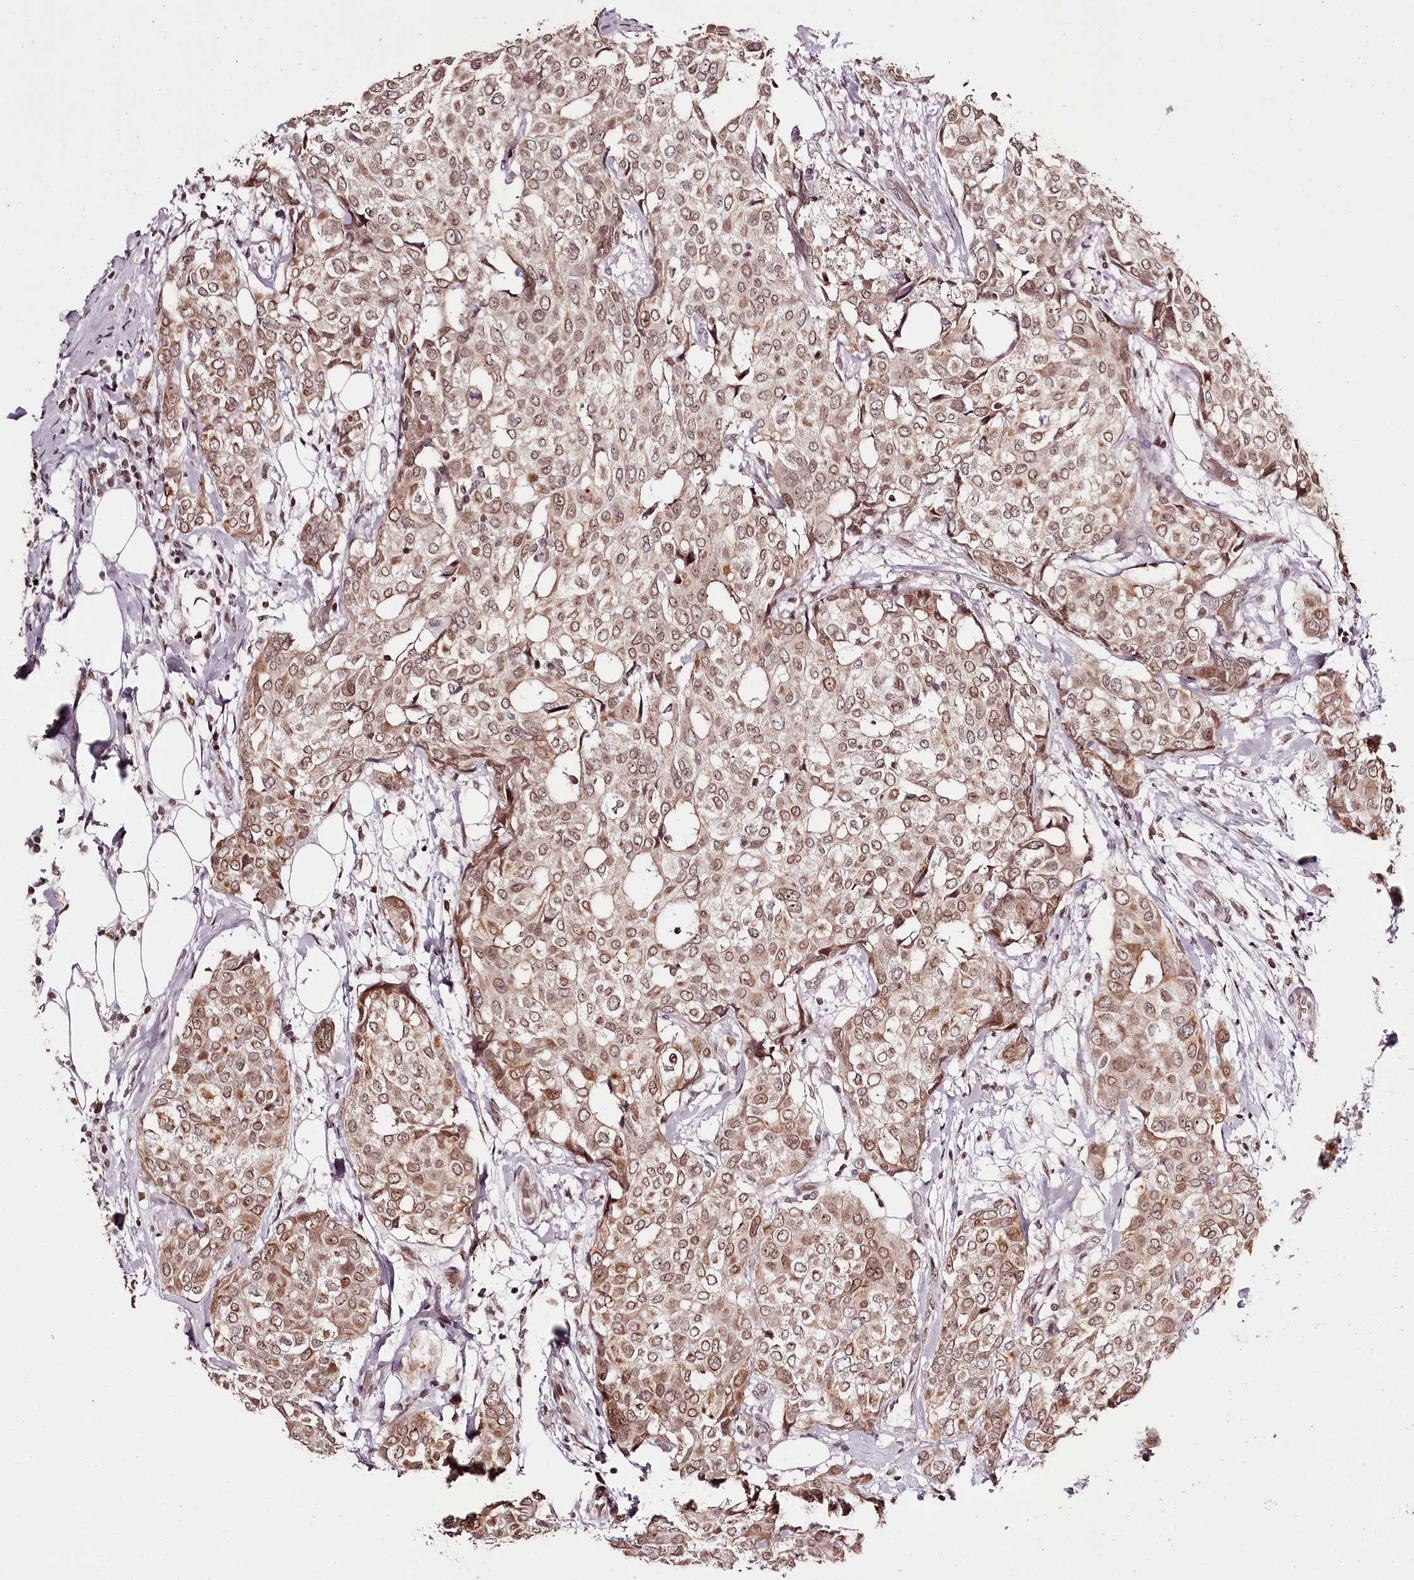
{"staining": {"intensity": "moderate", "quantity": ">75%", "location": "cytoplasmic/membranous,nuclear"}, "tissue": "breast cancer", "cell_type": "Tumor cells", "image_type": "cancer", "snomed": [{"axis": "morphology", "description": "Lobular carcinoma"}, {"axis": "topography", "description": "Breast"}], "caption": "A micrograph of breast cancer (lobular carcinoma) stained for a protein exhibits moderate cytoplasmic/membranous and nuclear brown staining in tumor cells.", "gene": "THYN1", "patient": {"sex": "female", "age": 51}}